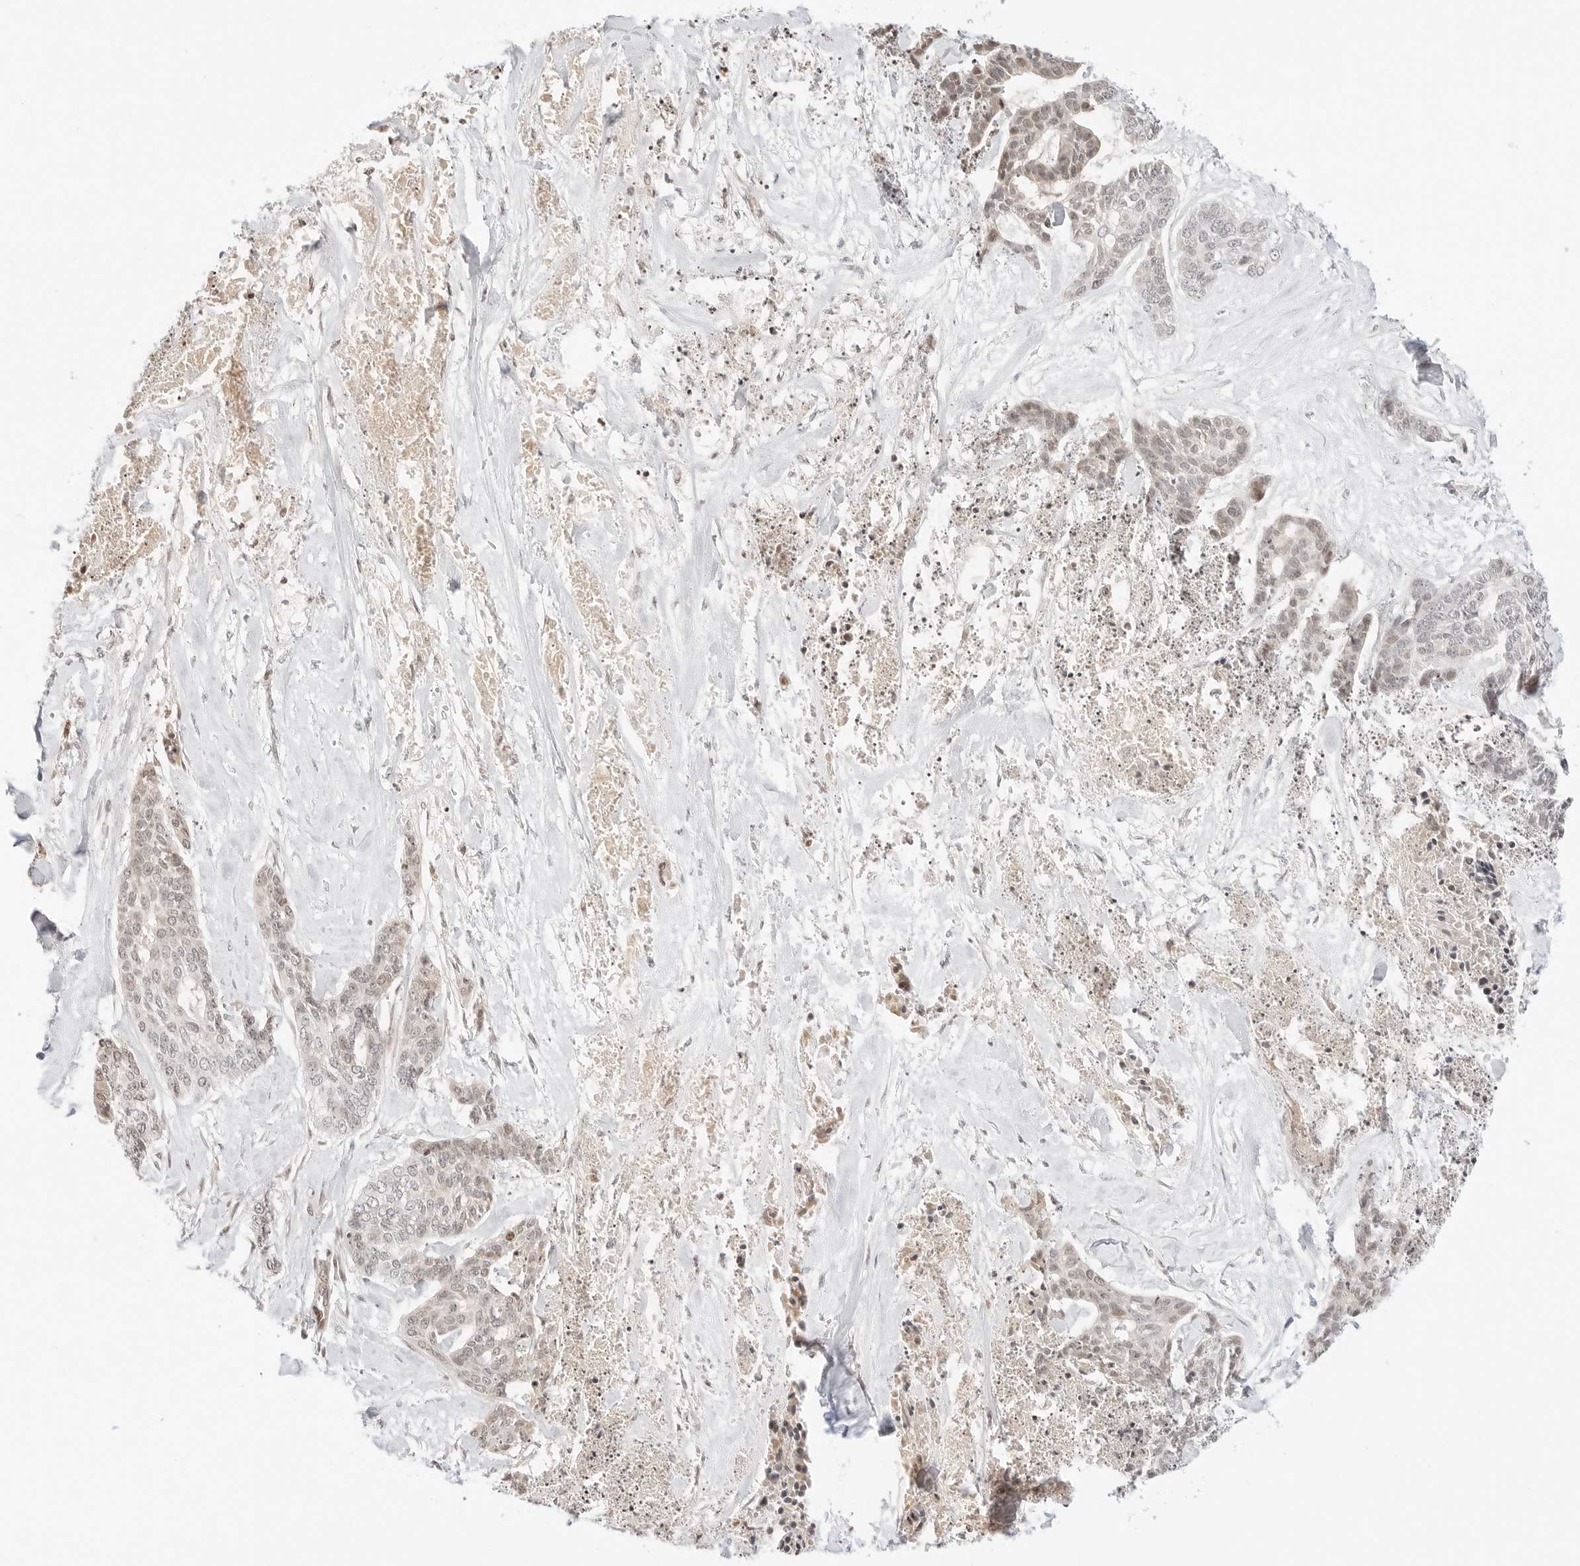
{"staining": {"intensity": "weak", "quantity": "<25%", "location": "nuclear"}, "tissue": "skin cancer", "cell_type": "Tumor cells", "image_type": "cancer", "snomed": [{"axis": "morphology", "description": "Basal cell carcinoma"}, {"axis": "topography", "description": "Skin"}], "caption": "This is an immunohistochemistry (IHC) photomicrograph of skin cancer. There is no positivity in tumor cells.", "gene": "RPS6KL1", "patient": {"sex": "female", "age": 64}}